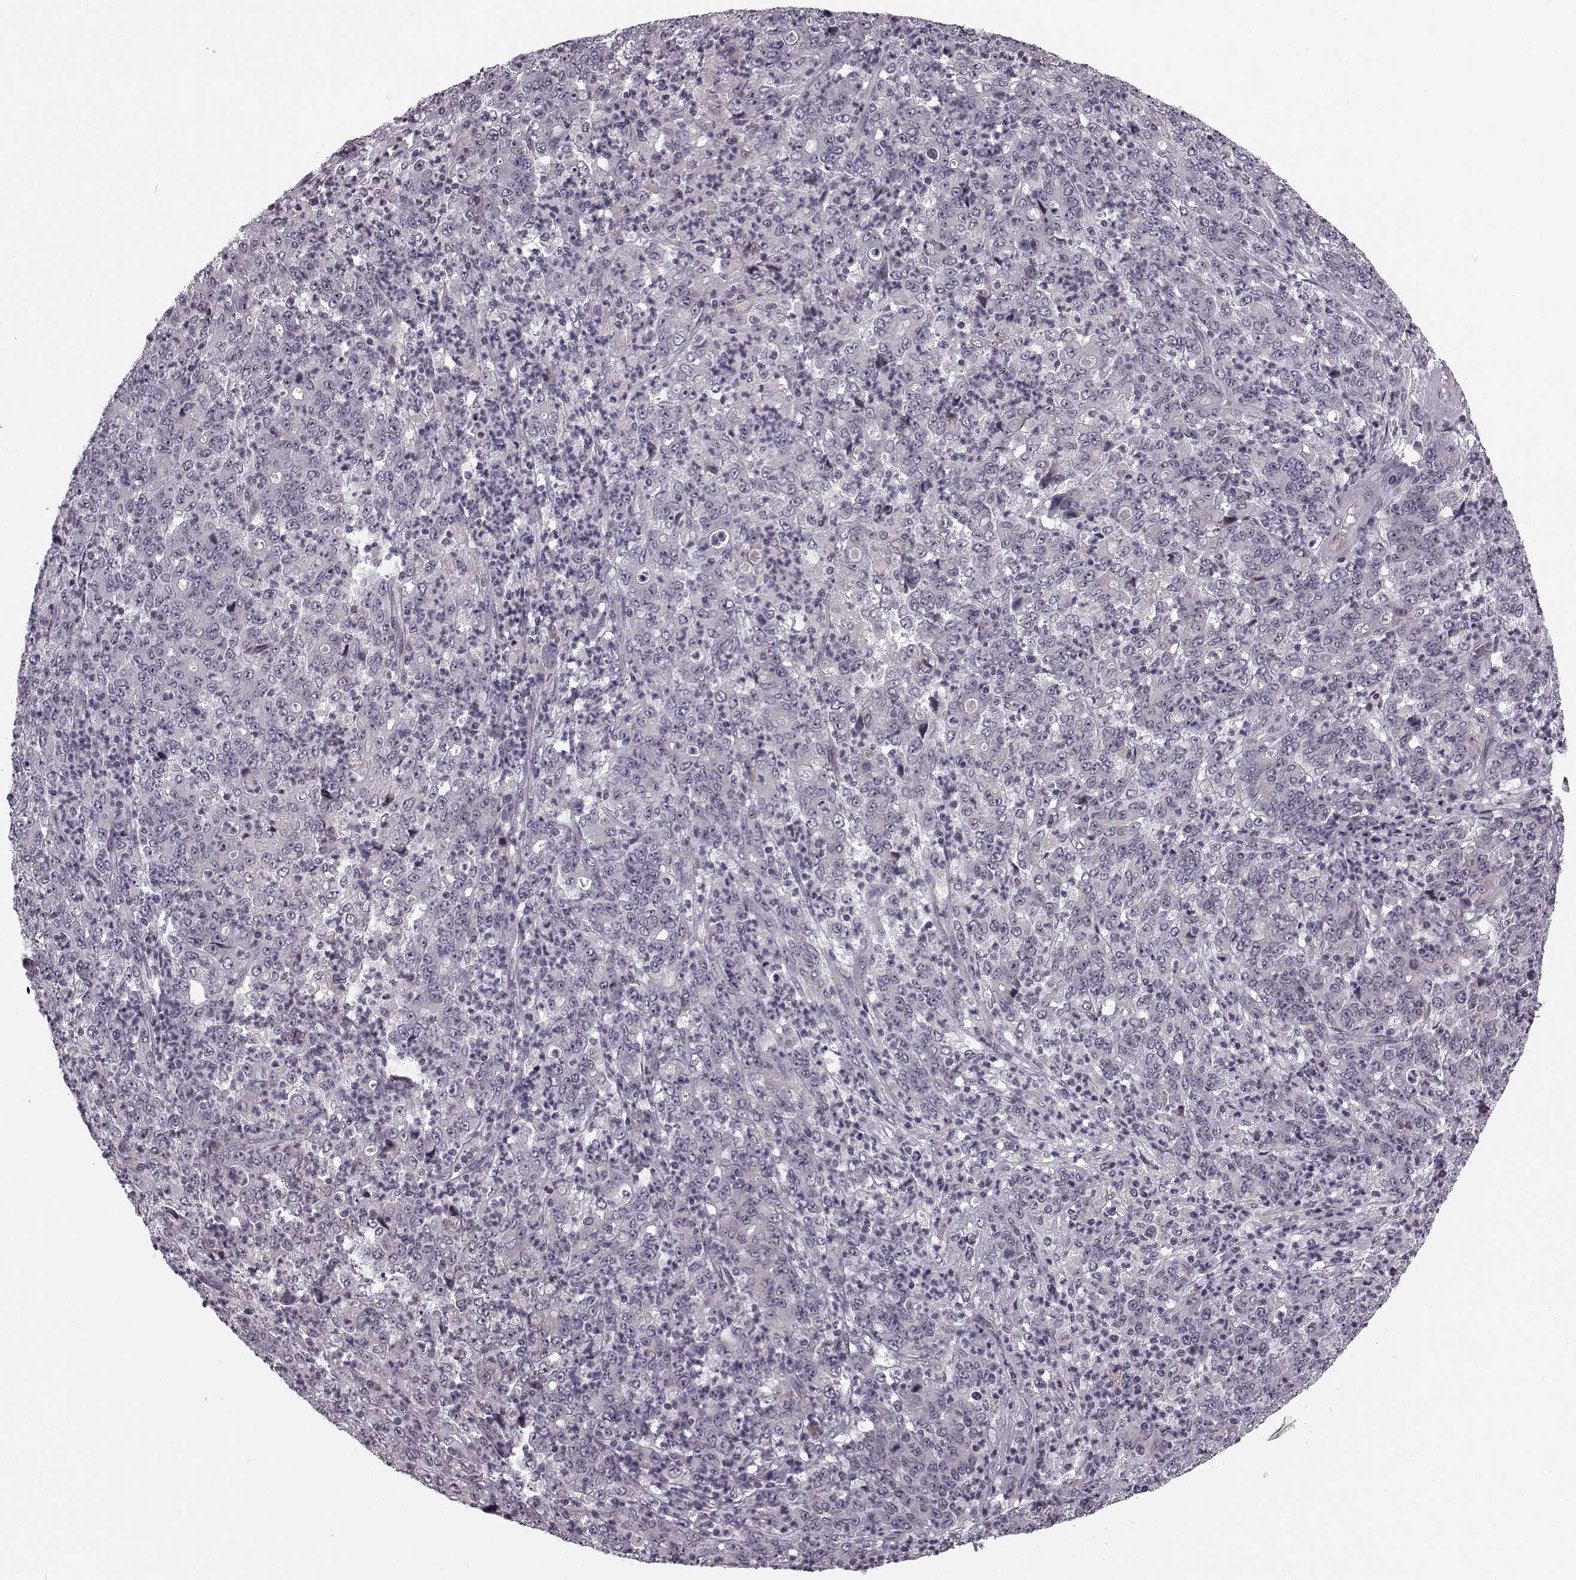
{"staining": {"intensity": "negative", "quantity": "none", "location": "none"}, "tissue": "stomach cancer", "cell_type": "Tumor cells", "image_type": "cancer", "snomed": [{"axis": "morphology", "description": "Adenocarcinoma, NOS"}, {"axis": "topography", "description": "Stomach, lower"}], "caption": "Stomach cancer stained for a protein using immunohistochemistry (IHC) exhibits no staining tumor cells.", "gene": "FAM234B", "patient": {"sex": "female", "age": 71}}